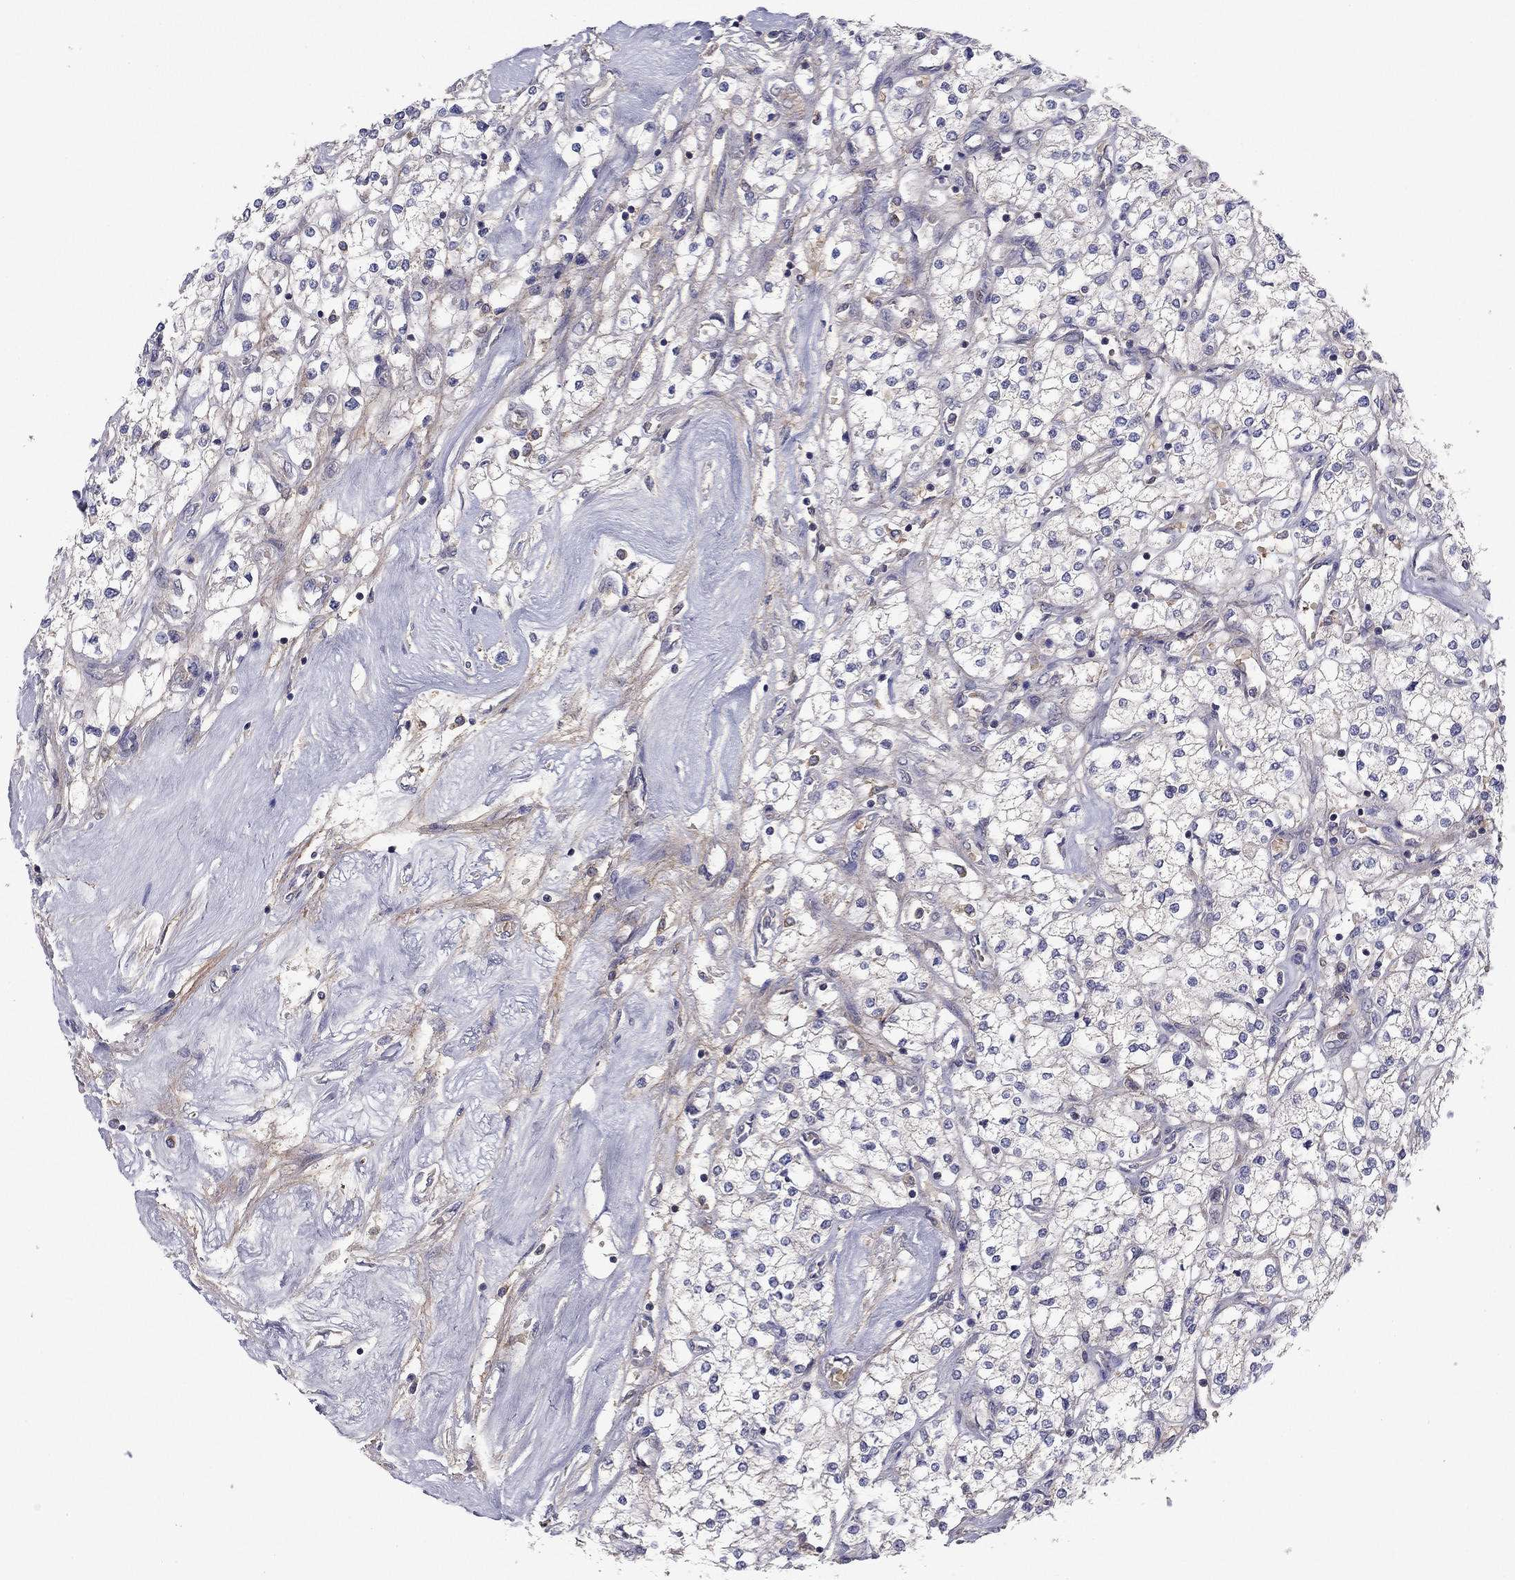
{"staining": {"intensity": "negative", "quantity": "none", "location": "none"}, "tissue": "renal cancer", "cell_type": "Tumor cells", "image_type": "cancer", "snomed": [{"axis": "morphology", "description": "Adenocarcinoma, NOS"}, {"axis": "topography", "description": "Kidney"}], "caption": "DAB immunohistochemical staining of renal adenocarcinoma demonstrates no significant expression in tumor cells.", "gene": "RNF123", "patient": {"sex": "male", "age": 80}}